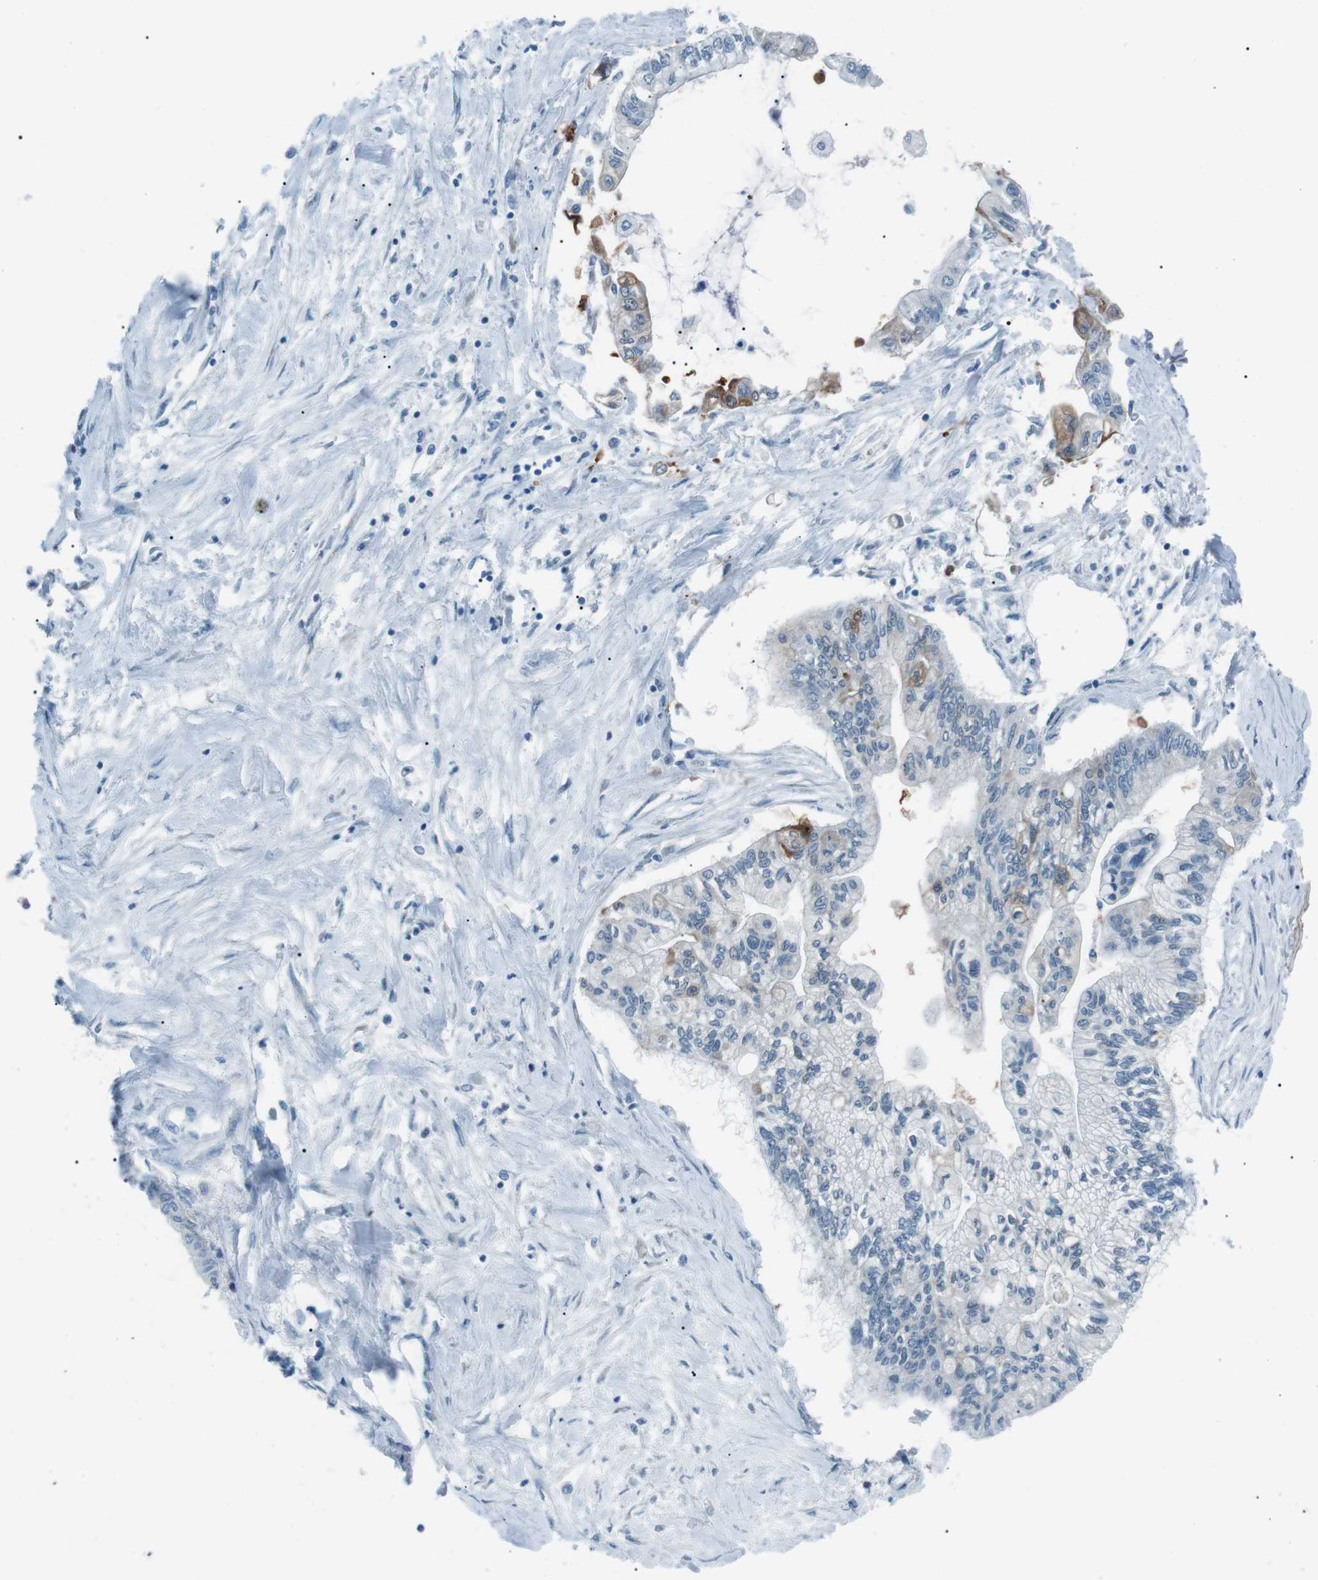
{"staining": {"intensity": "weak", "quantity": "<25%", "location": "cytoplasmic/membranous"}, "tissue": "pancreatic cancer", "cell_type": "Tumor cells", "image_type": "cancer", "snomed": [{"axis": "morphology", "description": "Adenocarcinoma, NOS"}, {"axis": "topography", "description": "Pancreas"}], "caption": "Immunohistochemical staining of adenocarcinoma (pancreatic) exhibits no significant staining in tumor cells.", "gene": "SERPINB2", "patient": {"sex": "female", "age": 77}}